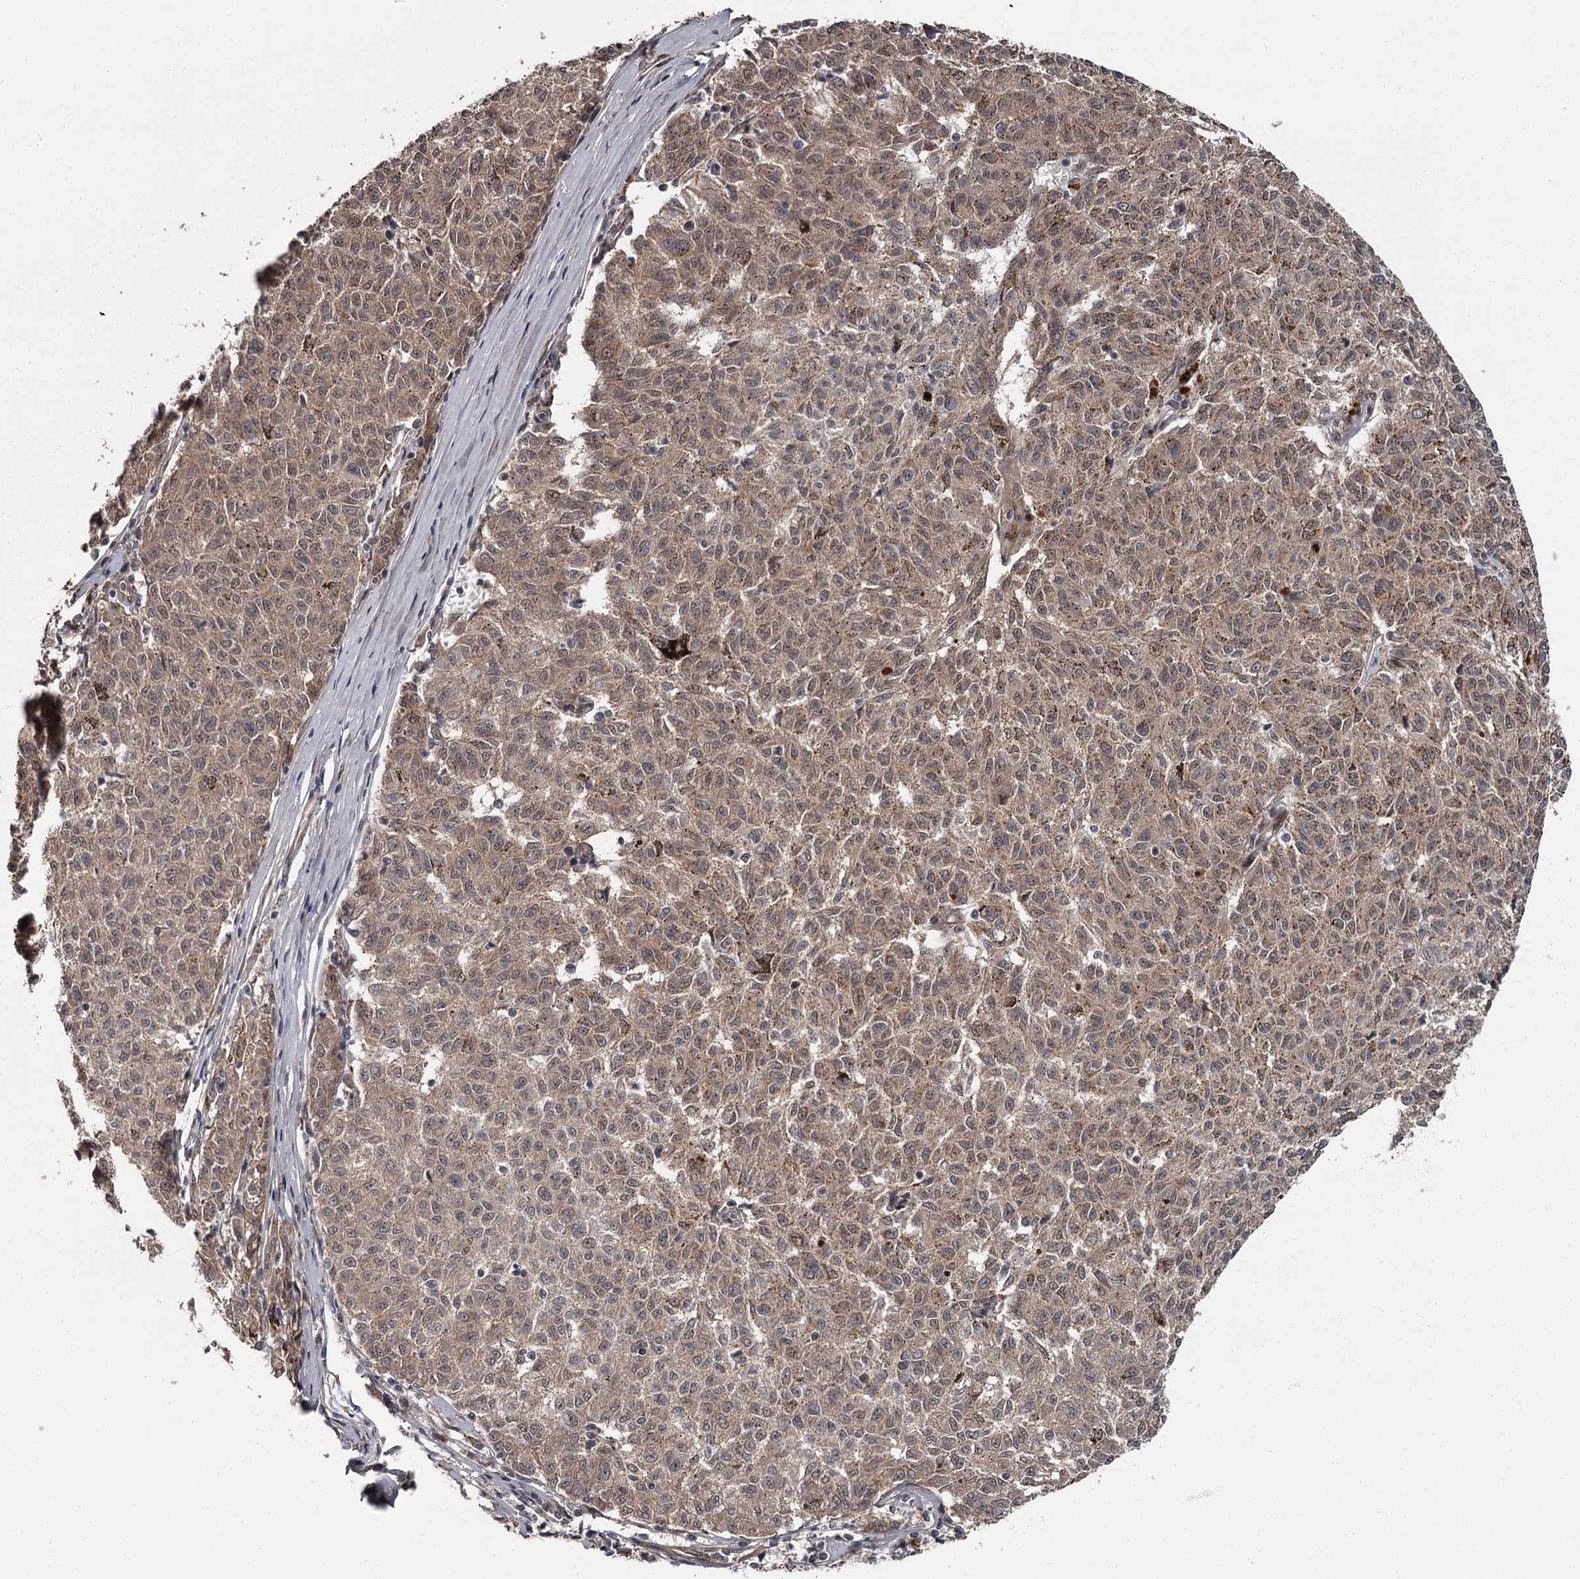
{"staining": {"intensity": "moderate", "quantity": ">75%", "location": "cytoplasmic/membranous,nuclear"}, "tissue": "melanoma", "cell_type": "Tumor cells", "image_type": "cancer", "snomed": [{"axis": "morphology", "description": "Malignant melanoma, NOS"}, {"axis": "topography", "description": "Skin"}], "caption": "Protein expression analysis of human malignant melanoma reveals moderate cytoplasmic/membranous and nuclear expression in approximately >75% of tumor cells.", "gene": "CDC42EP2", "patient": {"sex": "female", "age": 72}}